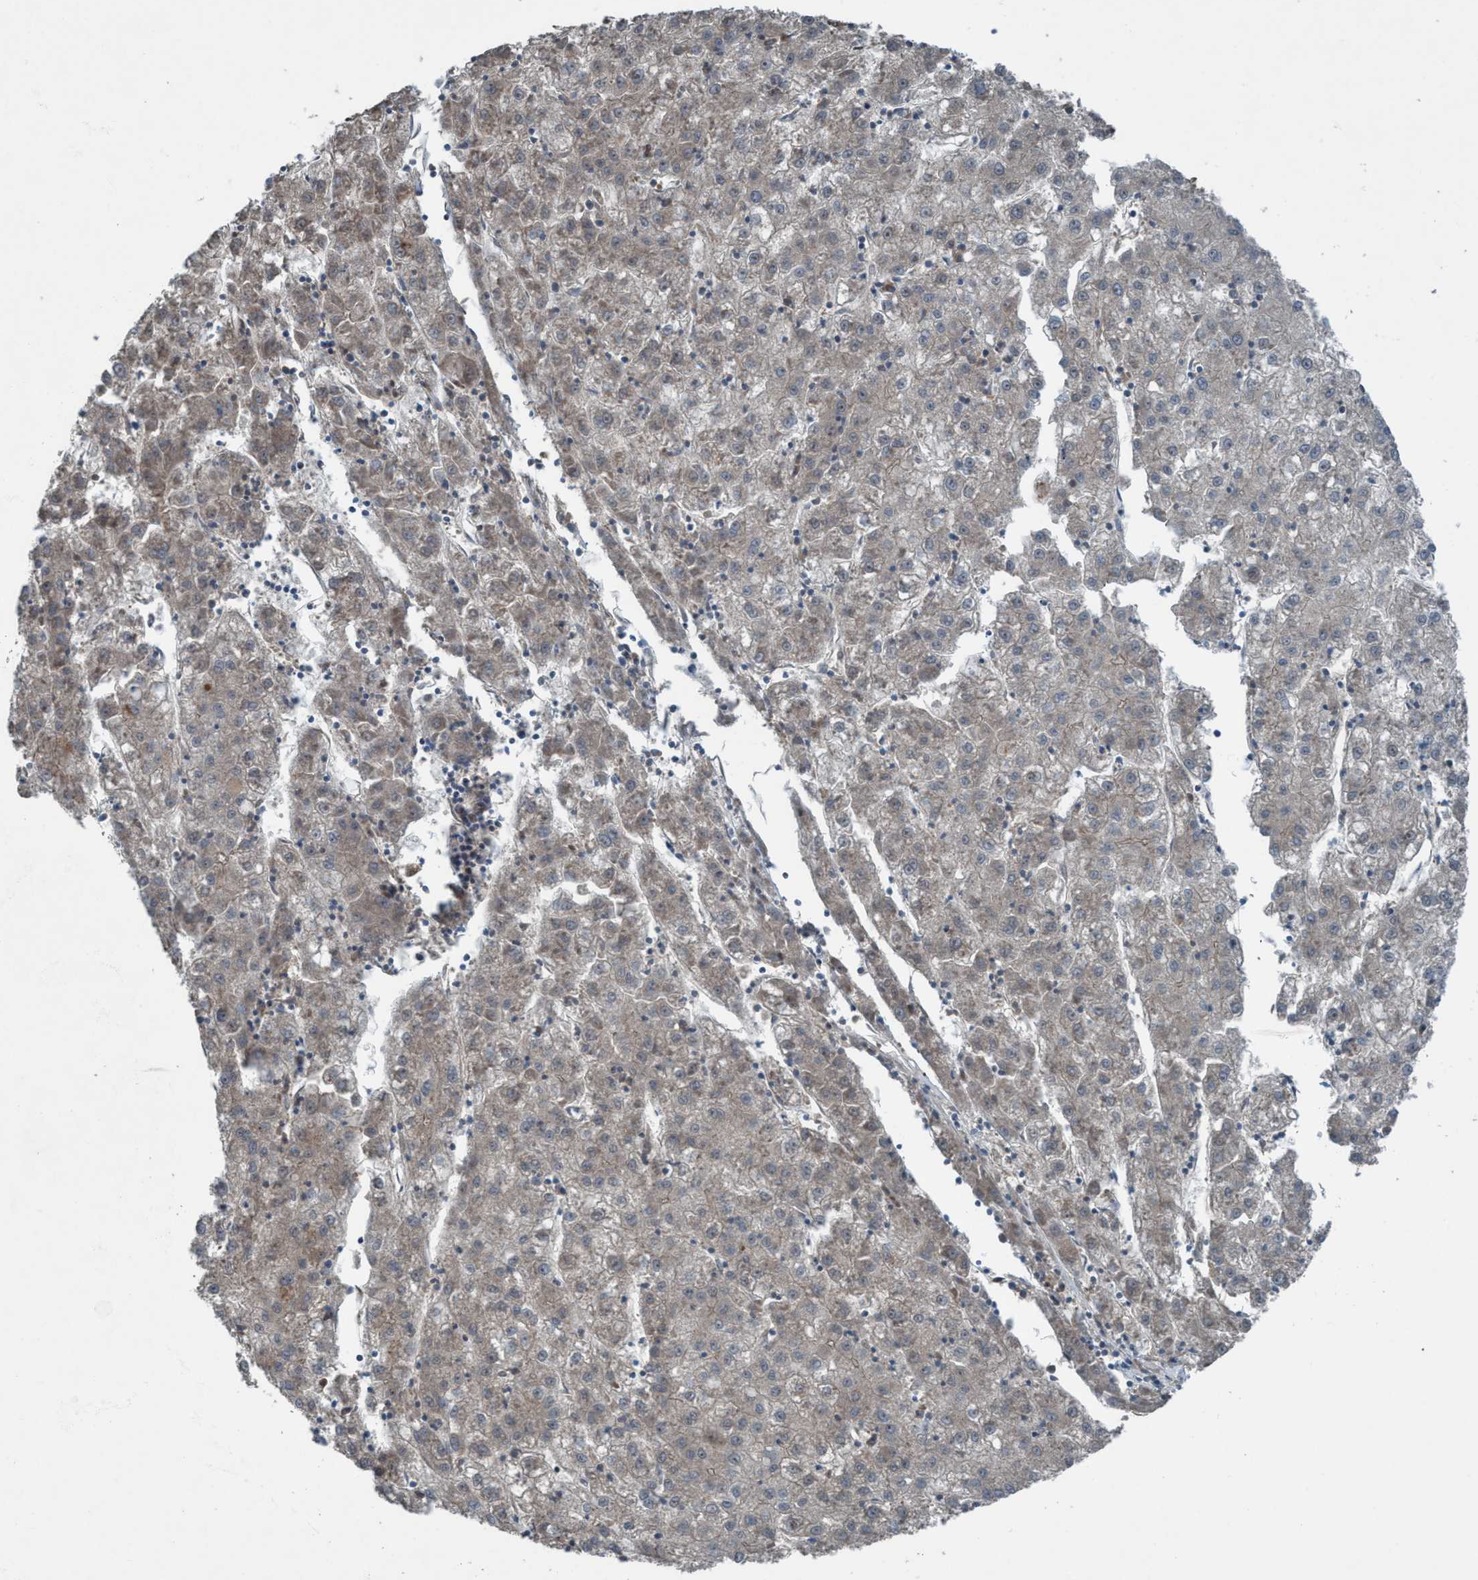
{"staining": {"intensity": "negative", "quantity": "none", "location": "none"}, "tissue": "liver cancer", "cell_type": "Tumor cells", "image_type": "cancer", "snomed": [{"axis": "morphology", "description": "Carcinoma, Hepatocellular, NOS"}, {"axis": "topography", "description": "Liver"}], "caption": "There is no significant expression in tumor cells of liver cancer. (IHC, brightfield microscopy, high magnification).", "gene": "NISCH", "patient": {"sex": "male", "age": 72}}